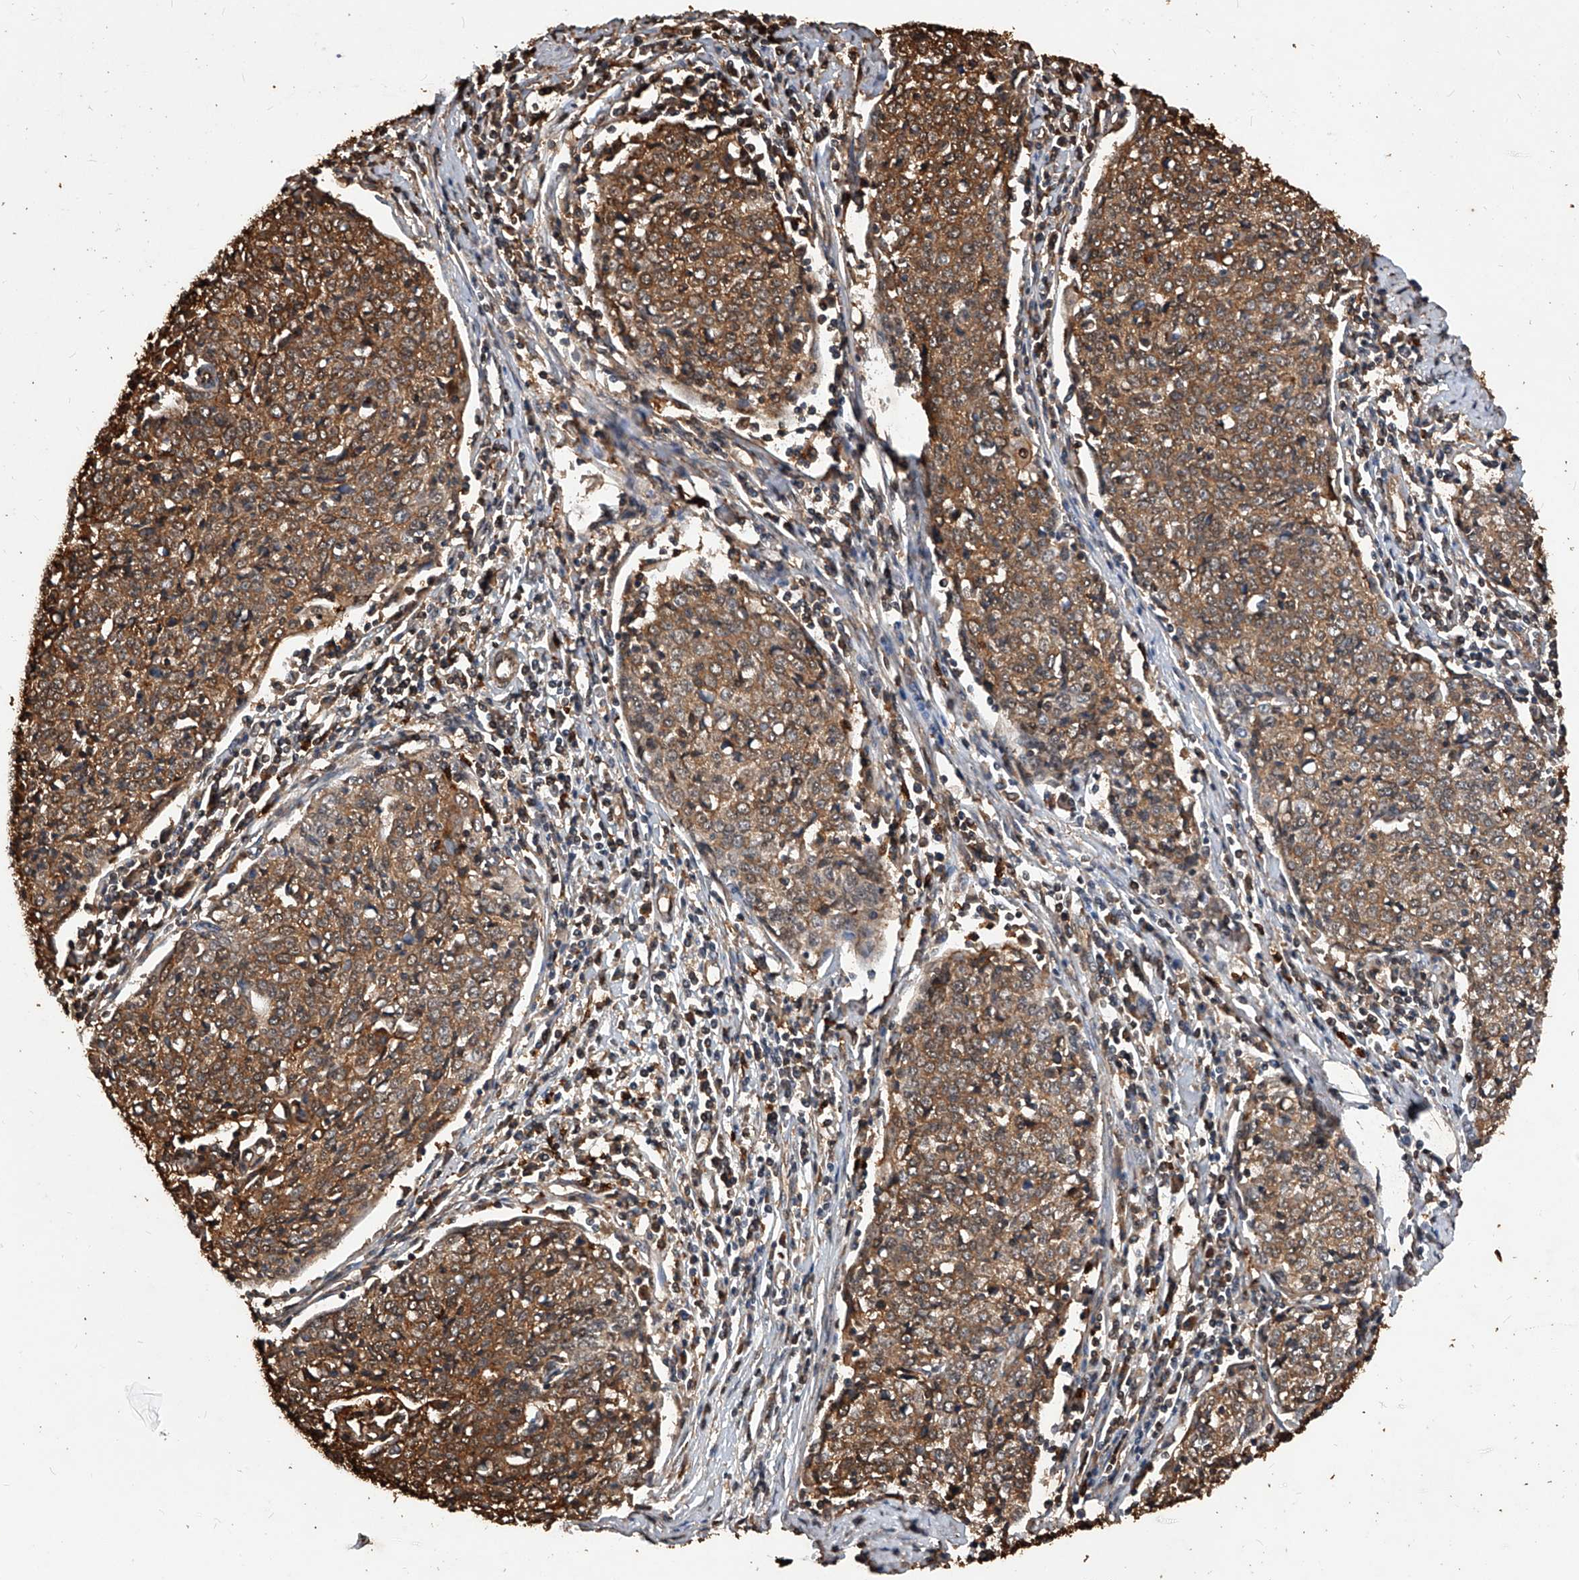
{"staining": {"intensity": "moderate", "quantity": ">75%", "location": "cytoplasmic/membranous"}, "tissue": "cervical cancer", "cell_type": "Tumor cells", "image_type": "cancer", "snomed": [{"axis": "morphology", "description": "Squamous cell carcinoma, NOS"}, {"axis": "topography", "description": "Cervix"}], "caption": "Protein staining of cervical cancer tissue exhibits moderate cytoplasmic/membranous staining in about >75% of tumor cells. (Stains: DAB (3,3'-diaminobenzidine) in brown, nuclei in blue, Microscopy: brightfield microscopy at high magnification).", "gene": "UCP2", "patient": {"sex": "female", "age": 48}}